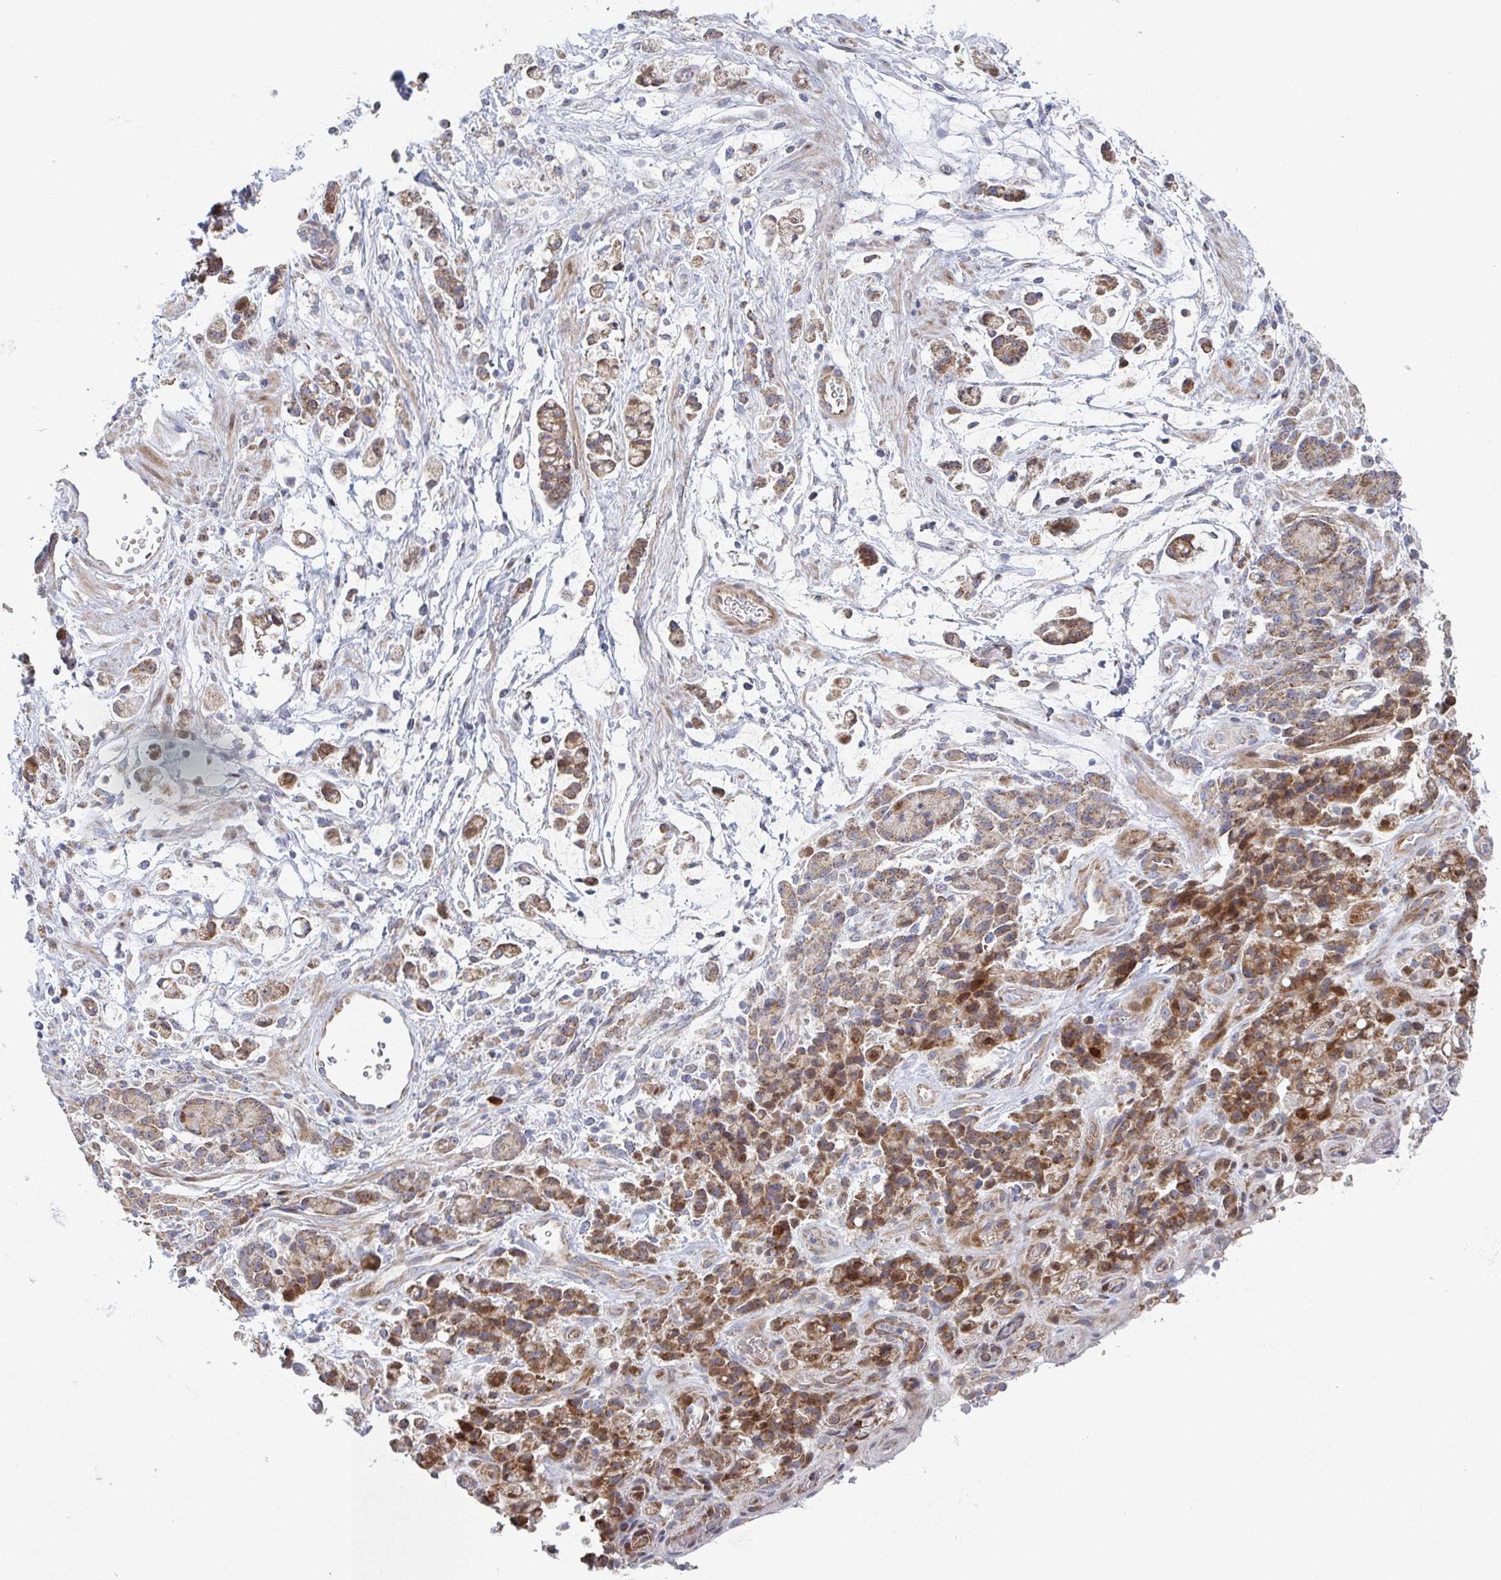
{"staining": {"intensity": "moderate", "quantity": ">75%", "location": "cytoplasmic/membranous"}, "tissue": "stomach cancer", "cell_type": "Tumor cells", "image_type": "cancer", "snomed": [{"axis": "morphology", "description": "Adenocarcinoma, NOS"}, {"axis": "topography", "description": "Stomach"}], "caption": "This micrograph shows immunohistochemistry (IHC) staining of stomach adenocarcinoma, with medium moderate cytoplasmic/membranous positivity in approximately >75% of tumor cells.", "gene": "ZNF644", "patient": {"sex": "female", "age": 60}}